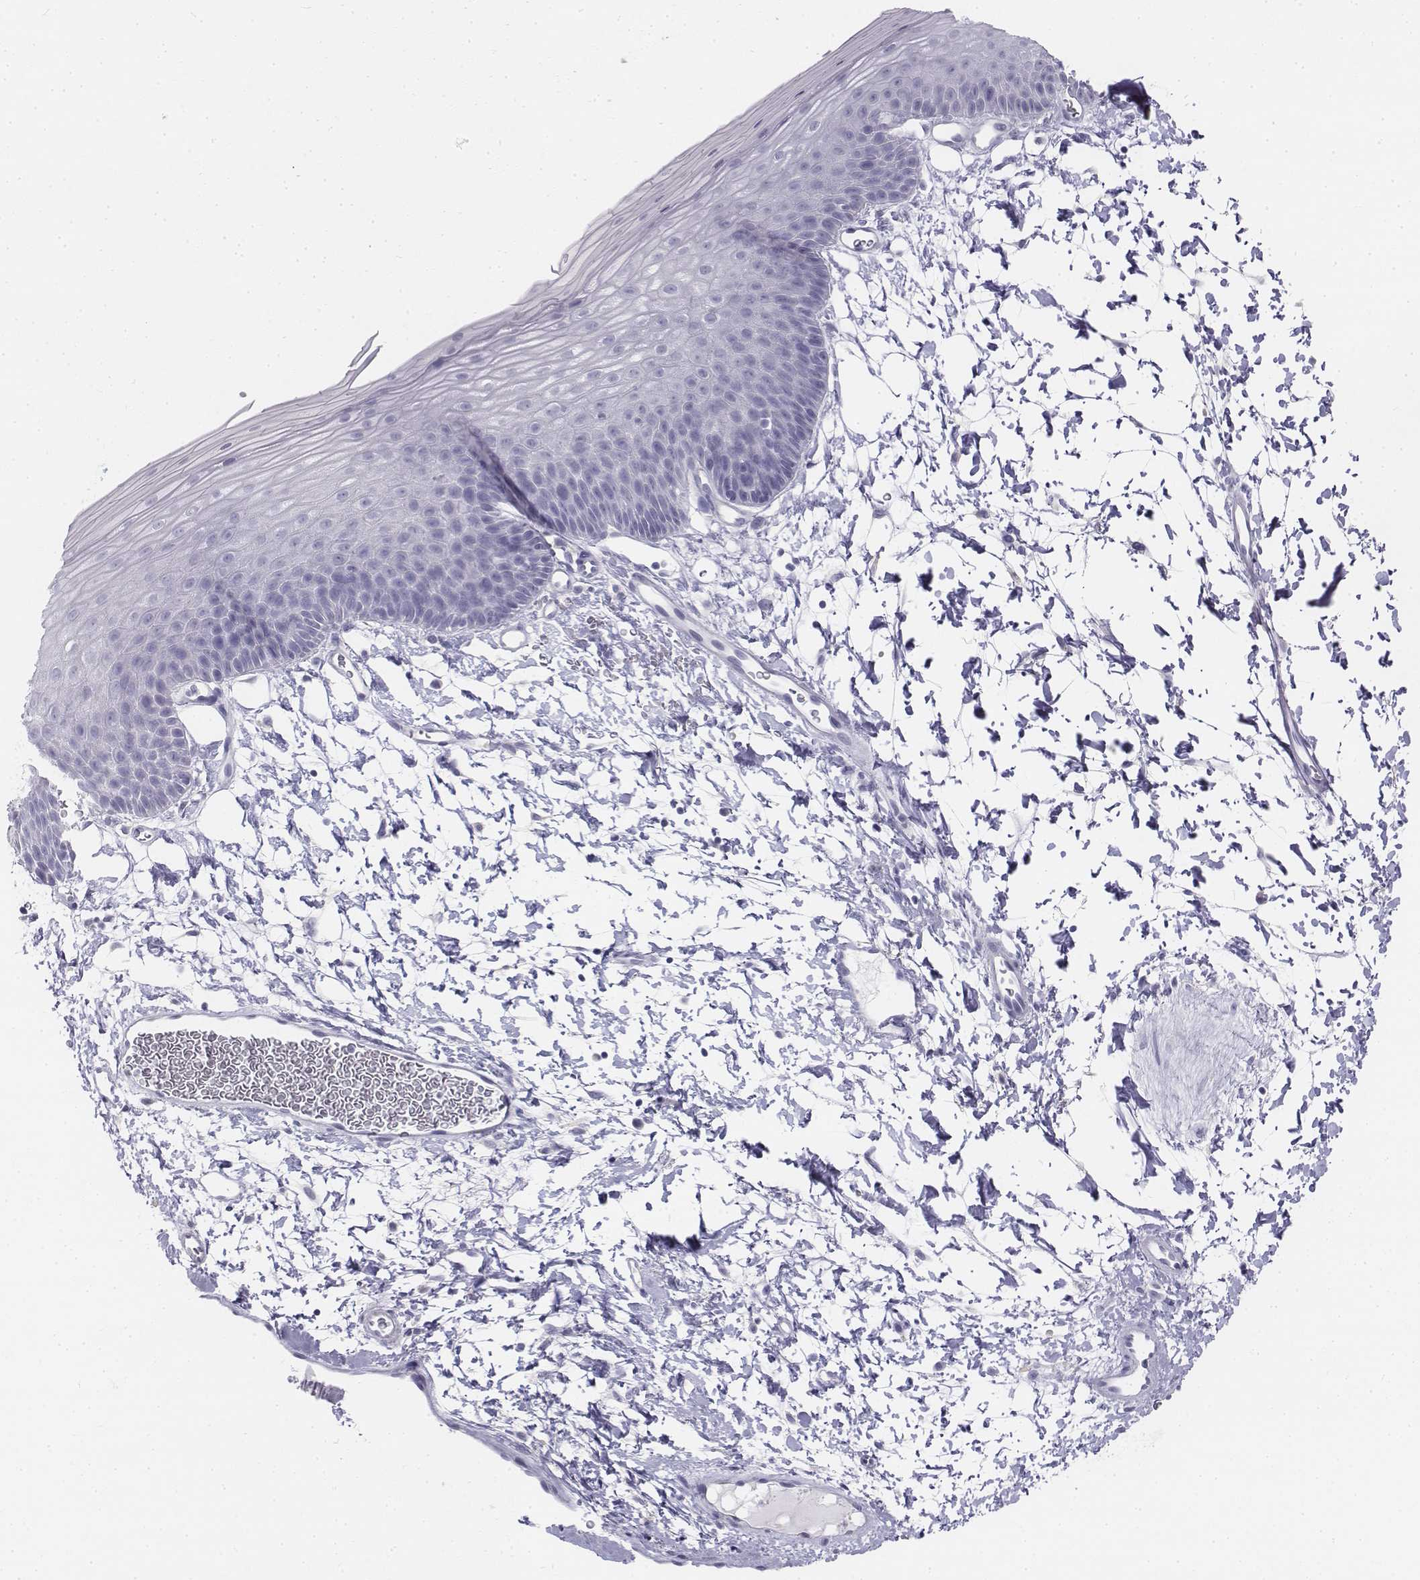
{"staining": {"intensity": "negative", "quantity": "none", "location": "none"}, "tissue": "skin", "cell_type": "Epidermal cells", "image_type": "normal", "snomed": [{"axis": "morphology", "description": "Normal tissue, NOS"}, {"axis": "topography", "description": "Anal"}], "caption": "Immunohistochemistry (IHC) histopathology image of normal skin stained for a protein (brown), which displays no positivity in epidermal cells.", "gene": "TH", "patient": {"sex": "male", "age": 53}}